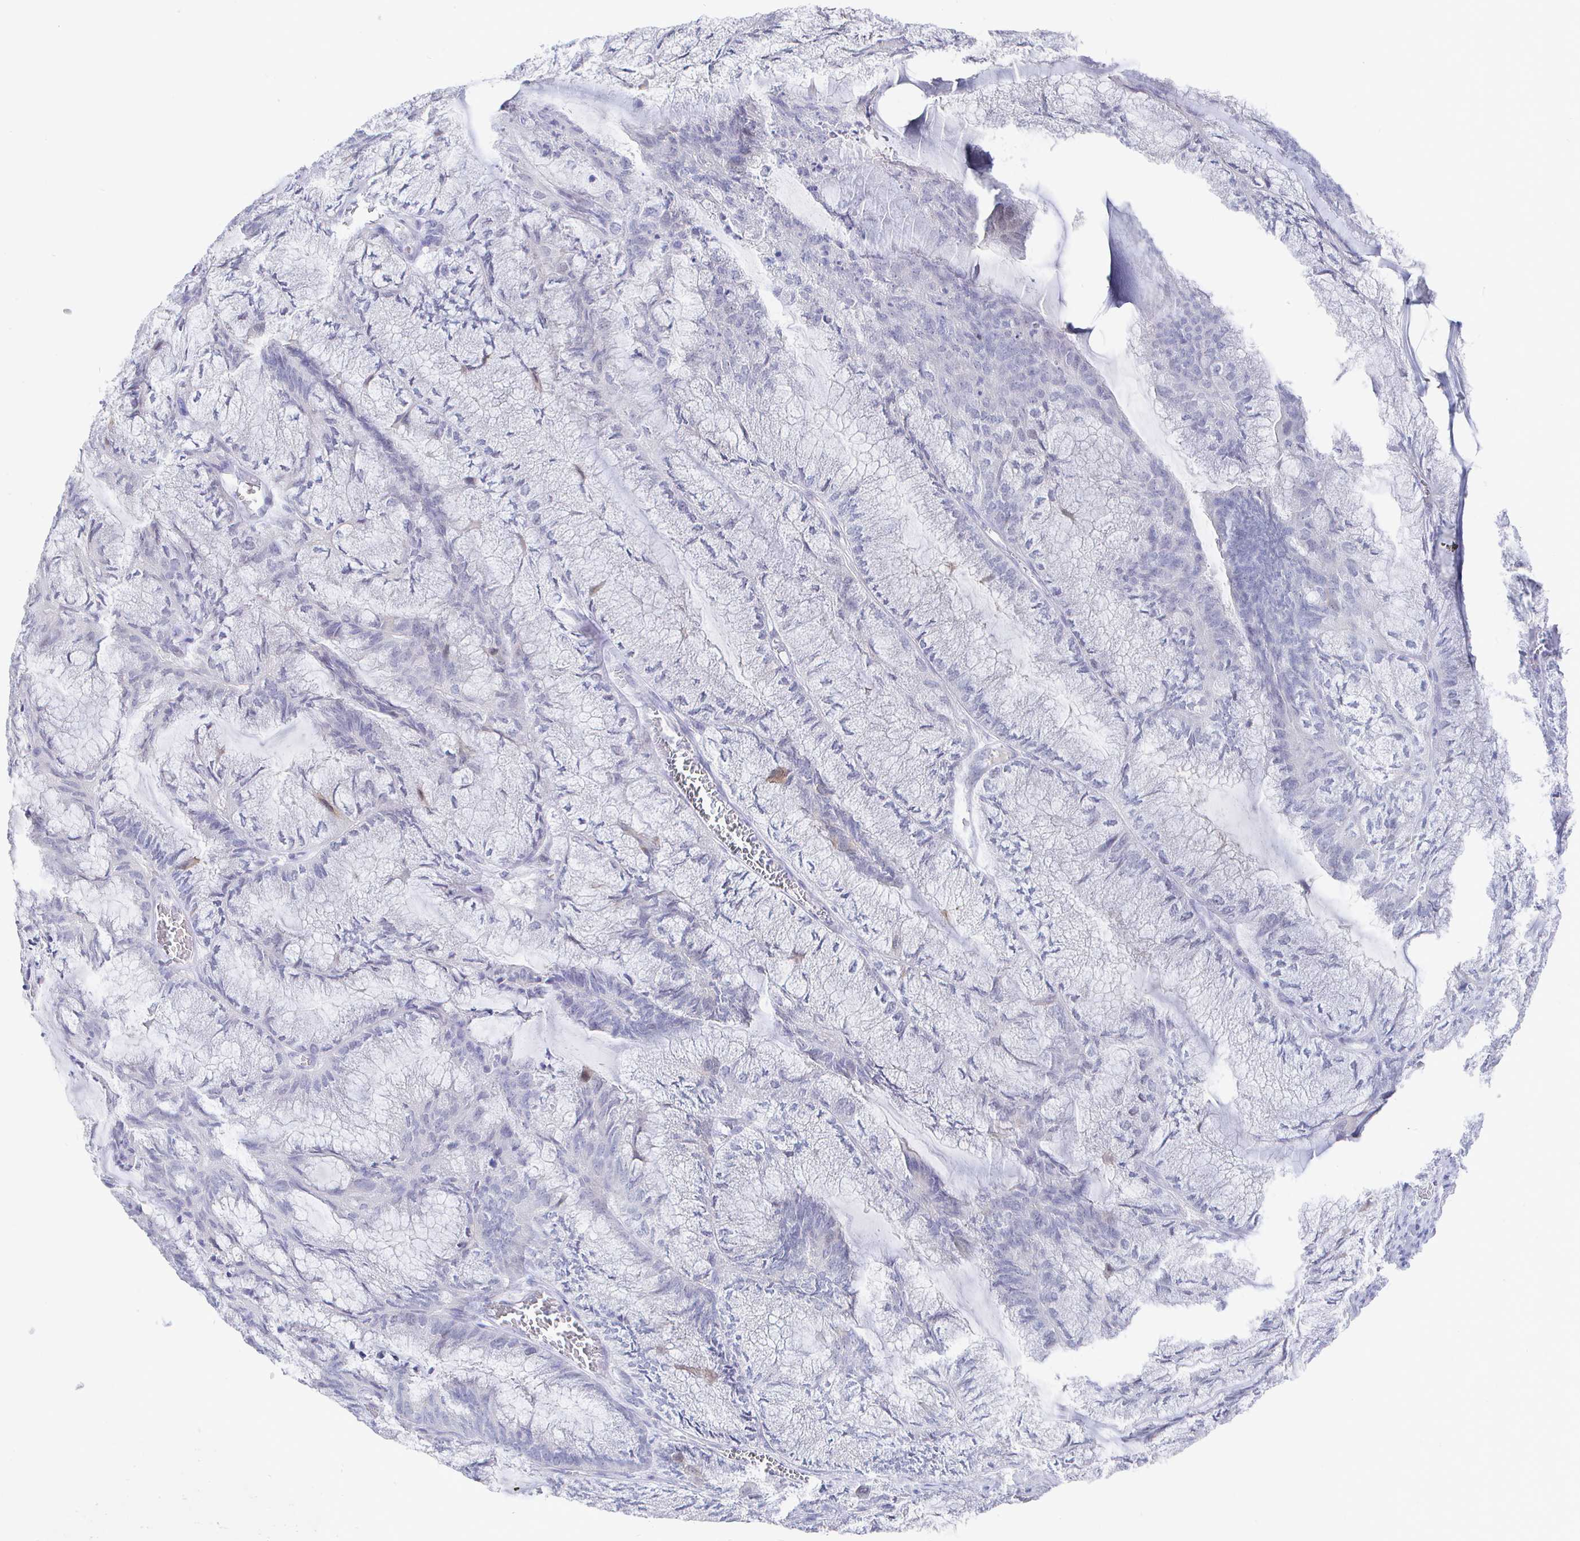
{"staining": {"intensity": "negative", "quantity": "none", "location": "none"}, "tissue": "endometrial cancer", "cell_type": "Tumor cells", "image_type": "cancer", "snomed": [{"axis": "morphology", "description": "Carcinoma, NOS"}, {"axis": "topography", "description": "Endometrium"}], "caption": "Histopathology image shows no protein staining in tumor cells of endometrial carcinoma tissue.", "gene": "LRRC23", "patient": {"sex": "female", "age": 62}}